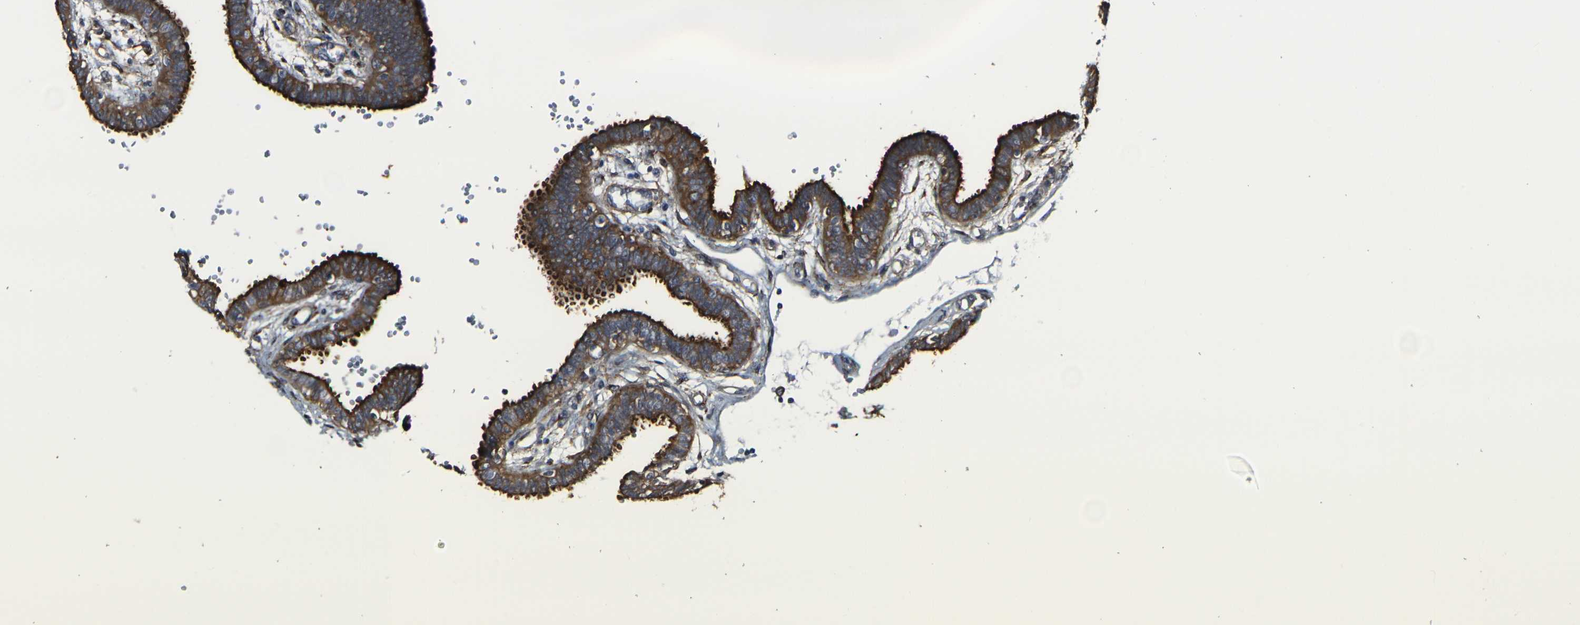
{"staining": {"intensity": "strong", "quantity": ">75%", "location": "cytoplasmic/membranous"}, "tissue": "fallopian tube", "cell_type": "Glandular cells", "image_type": "normal", "snomed": [{"axis": "morphology", "description": "Normal tissue, NOS"}, {"axis": "topography", "description": "Fallopian tube"}], "caption": "High-power microscopy captured an IHC histopathology image of normal fallopian tube, revealing strong cytoplasmic/membranous staining in approximately >75% of glandular cells. The staining was performed using DAB, with brown indicating positive protein expression. Nuclei are stained blue with hematoxylin.", "gene": "MYOF", "patient": {"sex": "female", "age": 32}}